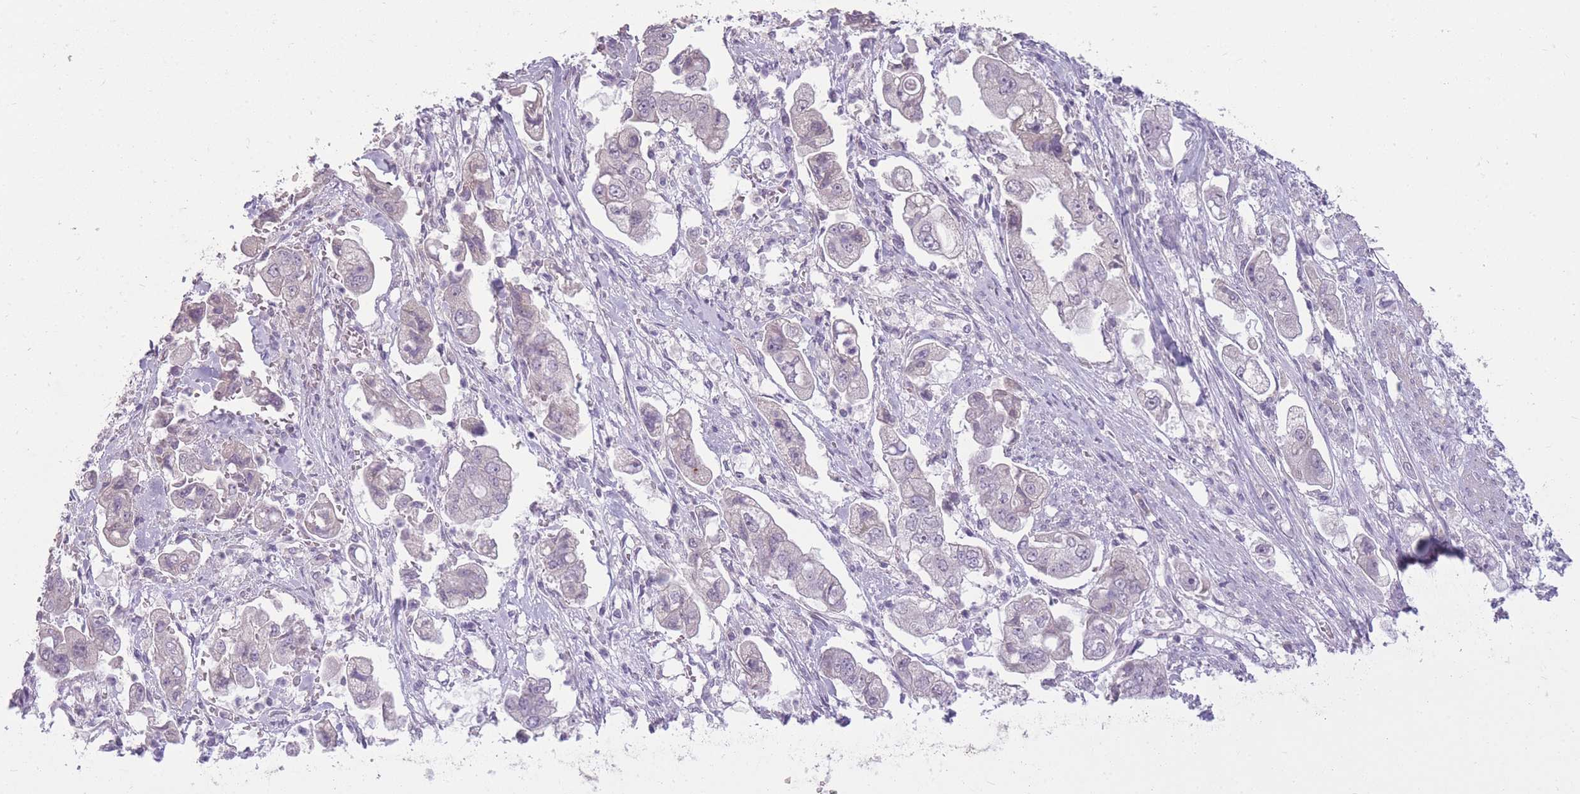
{"staining": {"intensity": "negative", "quantity": "none", "location": "none"}, "tissue": "stomach cancer", "cell_type": "Tumor cells", "image_type": "cancer", "snomed": [{"axis": "morphology", "description": "Adenocarcinoma, NOS"}, {"axis": "topography", "description": "Stomach"}], "caption": "There is no significant staining in tumor cells of stomach adenocarcinoma.", "gene": "ZBTB24", "patient": {"sex": "male", "age": 62}}